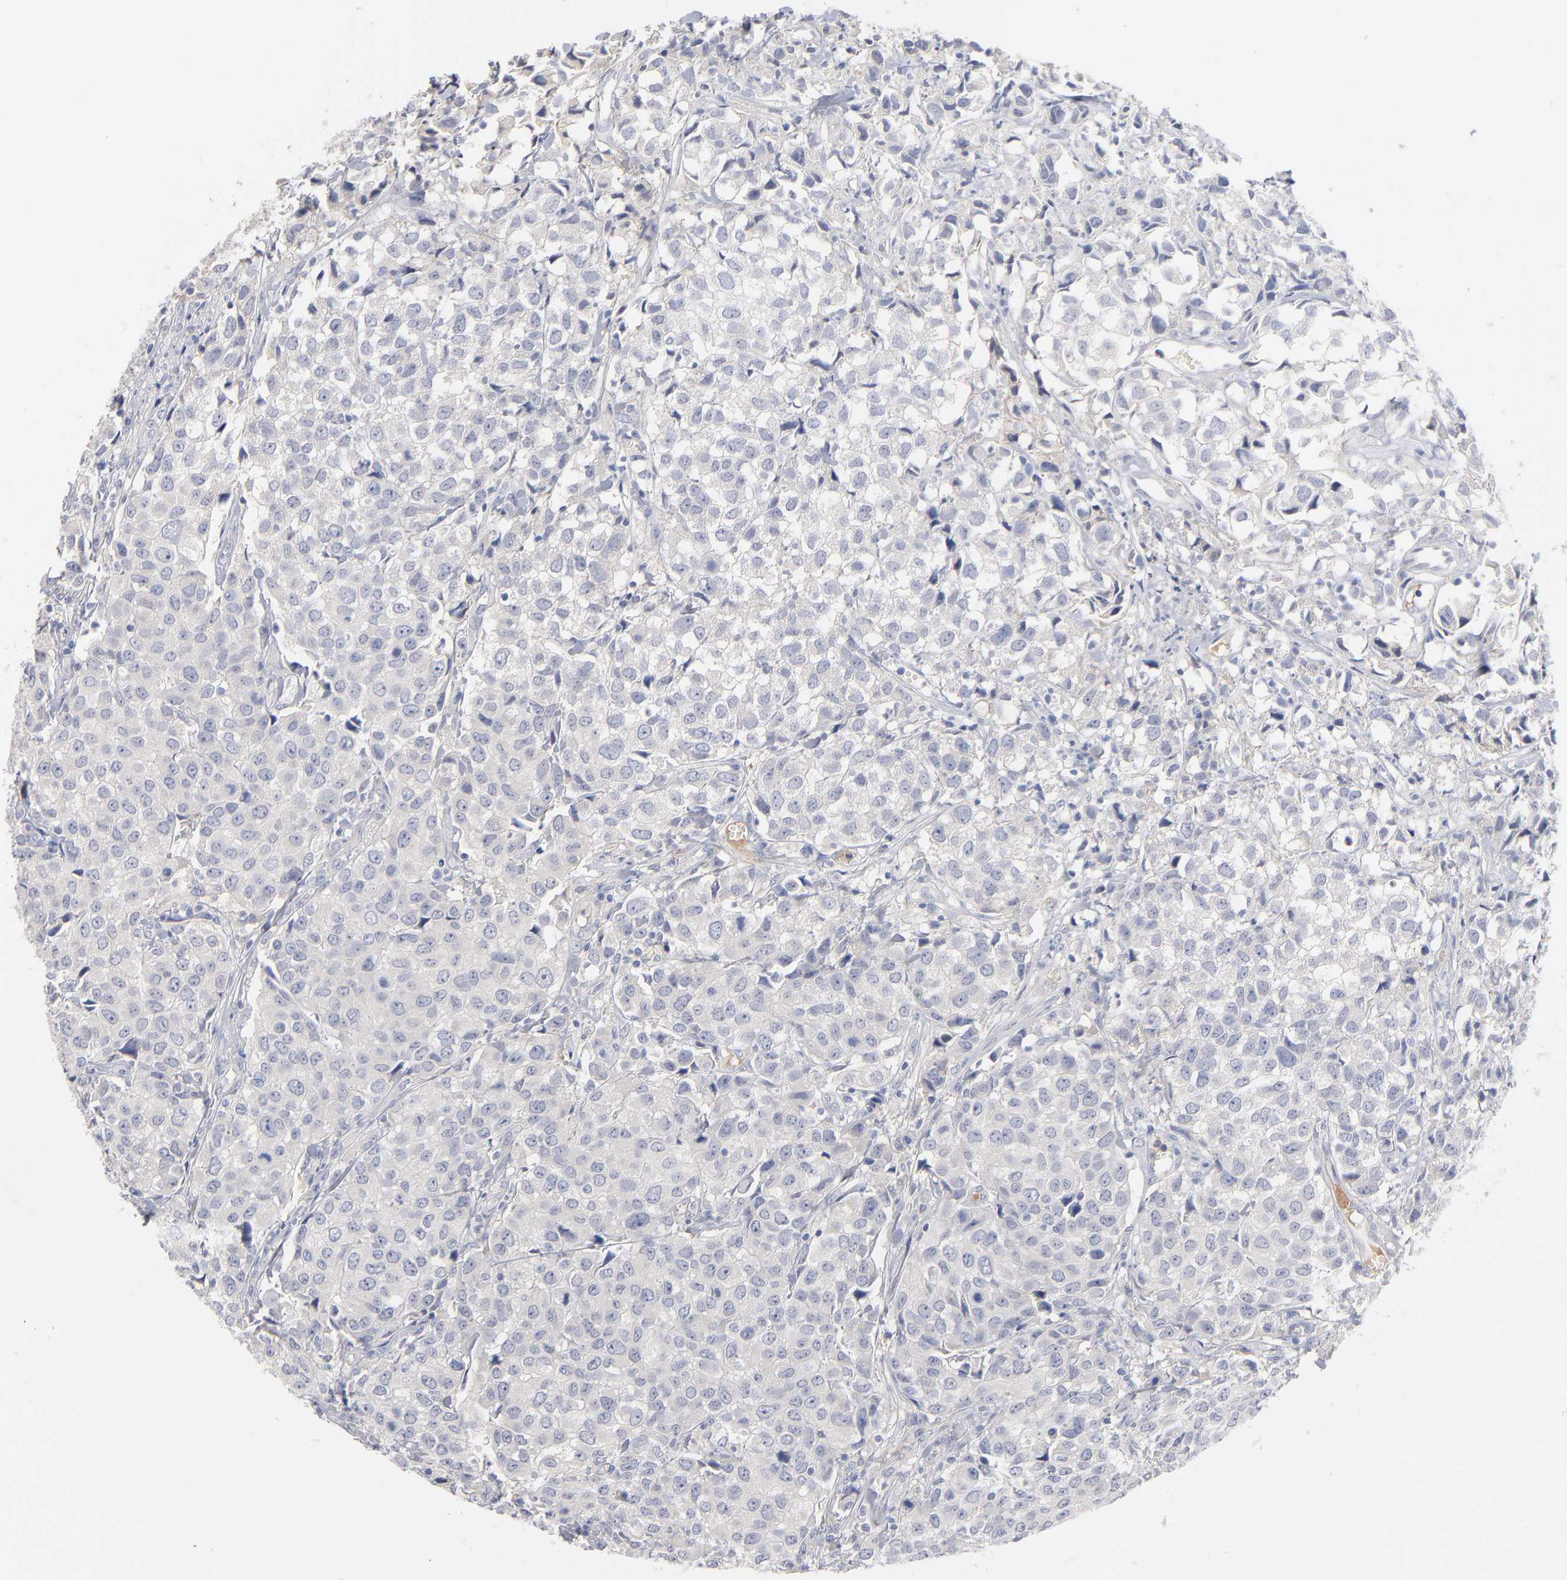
{"staining": {"intensity": "negative", "quantity": "none", "location": "none"}, "tissue": "urothelial cancer", "cell_type": "Tumor cells", "image_type": "cancer", "snomed": [{"axis": "morphology", "description": "Urothelial carcinoma, High grade"}, {"axis": "topography", "description": "Urinary bladder"}], "caption": "DAB immunohistochemical staining of human urothelial cancer shows no significant positivity in tumor cells.", "gene": "F12", "patient": {"sex": "female", "age": 75}}